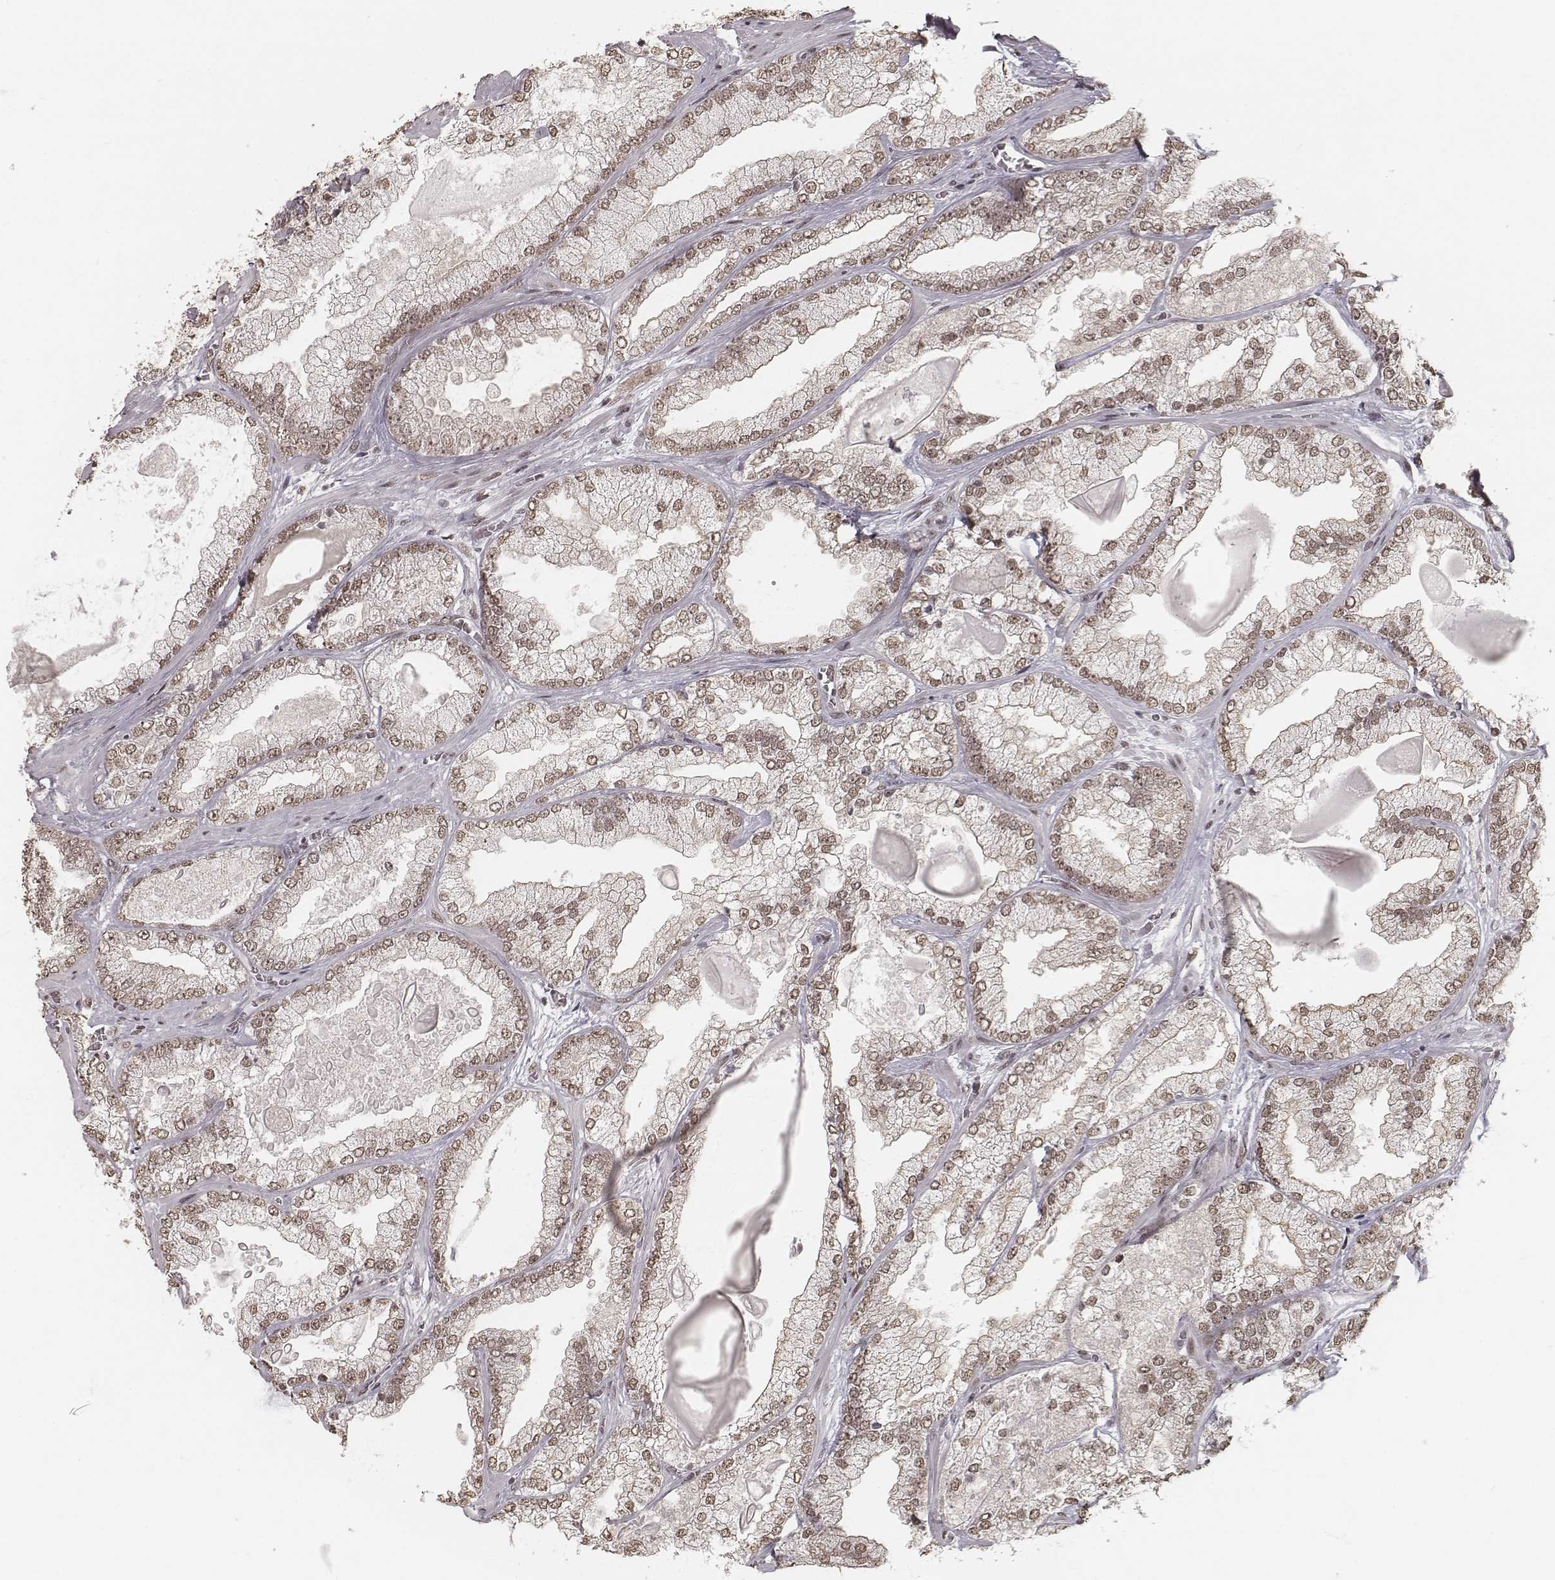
{"staining": {"intensity": "weak", "quantity": ">75%", "location": "nuclear"}, "tissue": "prostate cancer", "cell_type": "Tumor cells", "image_type": "cancer", "snomed": [{"axis": "morphology", "description": "Adenocarcinoma, Low grade"}, {"axis": "topography", "description": "Prostate"}], "caption": "Prostate cancer (adenocarcinoma (low-grade)) stained with DAB (3,3'-diaminobenzidine) immunohistochemistry (IHC) demonstrates low levels of weak nuclear expression in about >75% of tumor cells.", "gene": "HMGA2", "patient": {"sex": "male", "age": 57}}